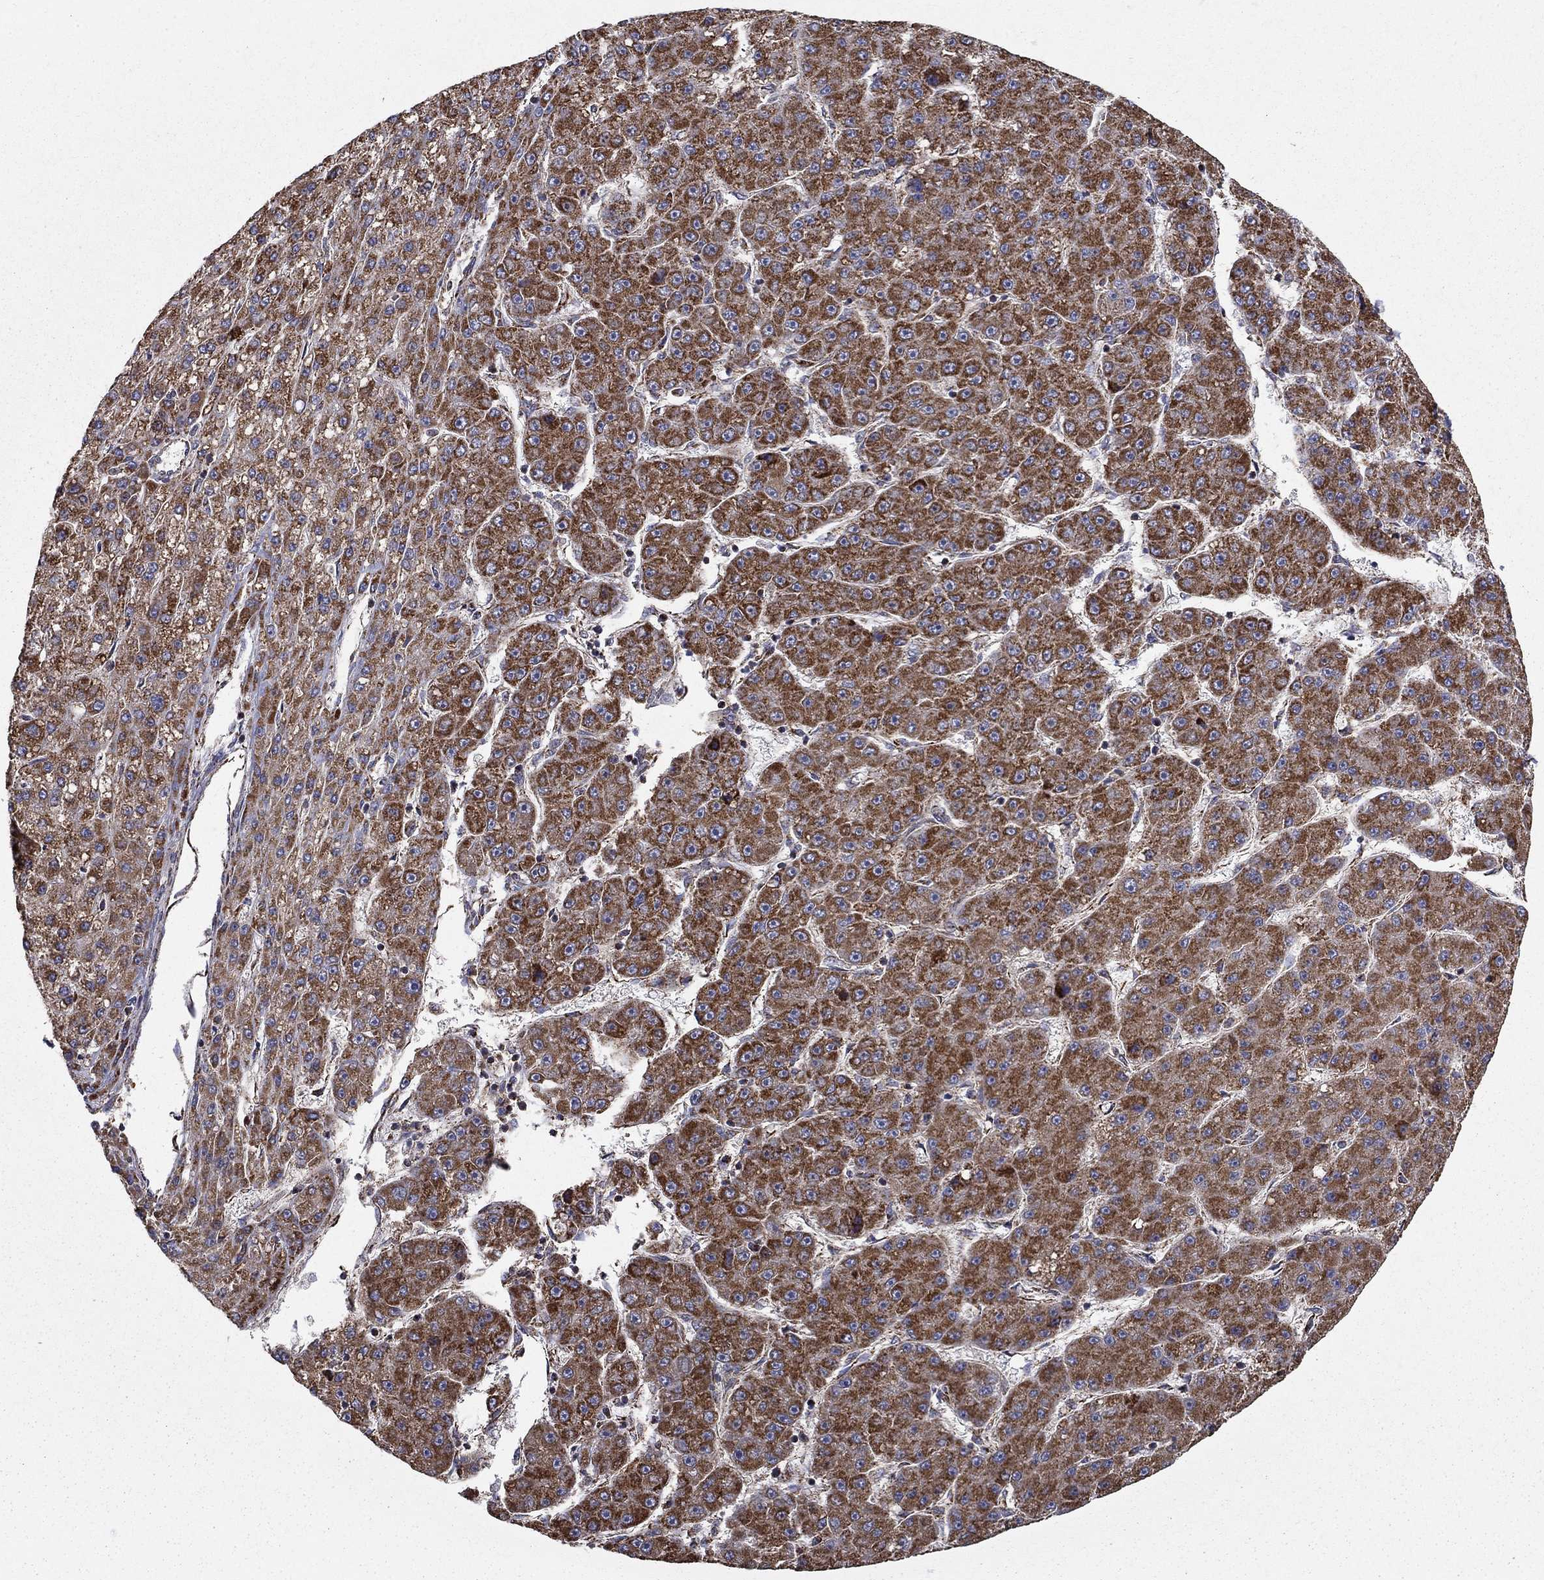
{"staining": {"intensity": "strong", "quantity": "25%-75%", "location": "cytoplasmic/membranous"}, "tissue": "liver cancer", "cell_type": "Tumor cells", "image_type": "cancer", "snomed": [{"axis": "morphology", "description": "Carcinoma, Hepatocellular, NOS"}, {"axis": "topography", "description": "Liver"}], "caption": "An image showing strong cytoplasmic/membranous staining in approximately 25%-75% of tumor cells in liver cancer, as visualized by brown immunohistochemical staining.", "gene": "NDUFS8", "patient": {"sex": "male", "age": 67}}